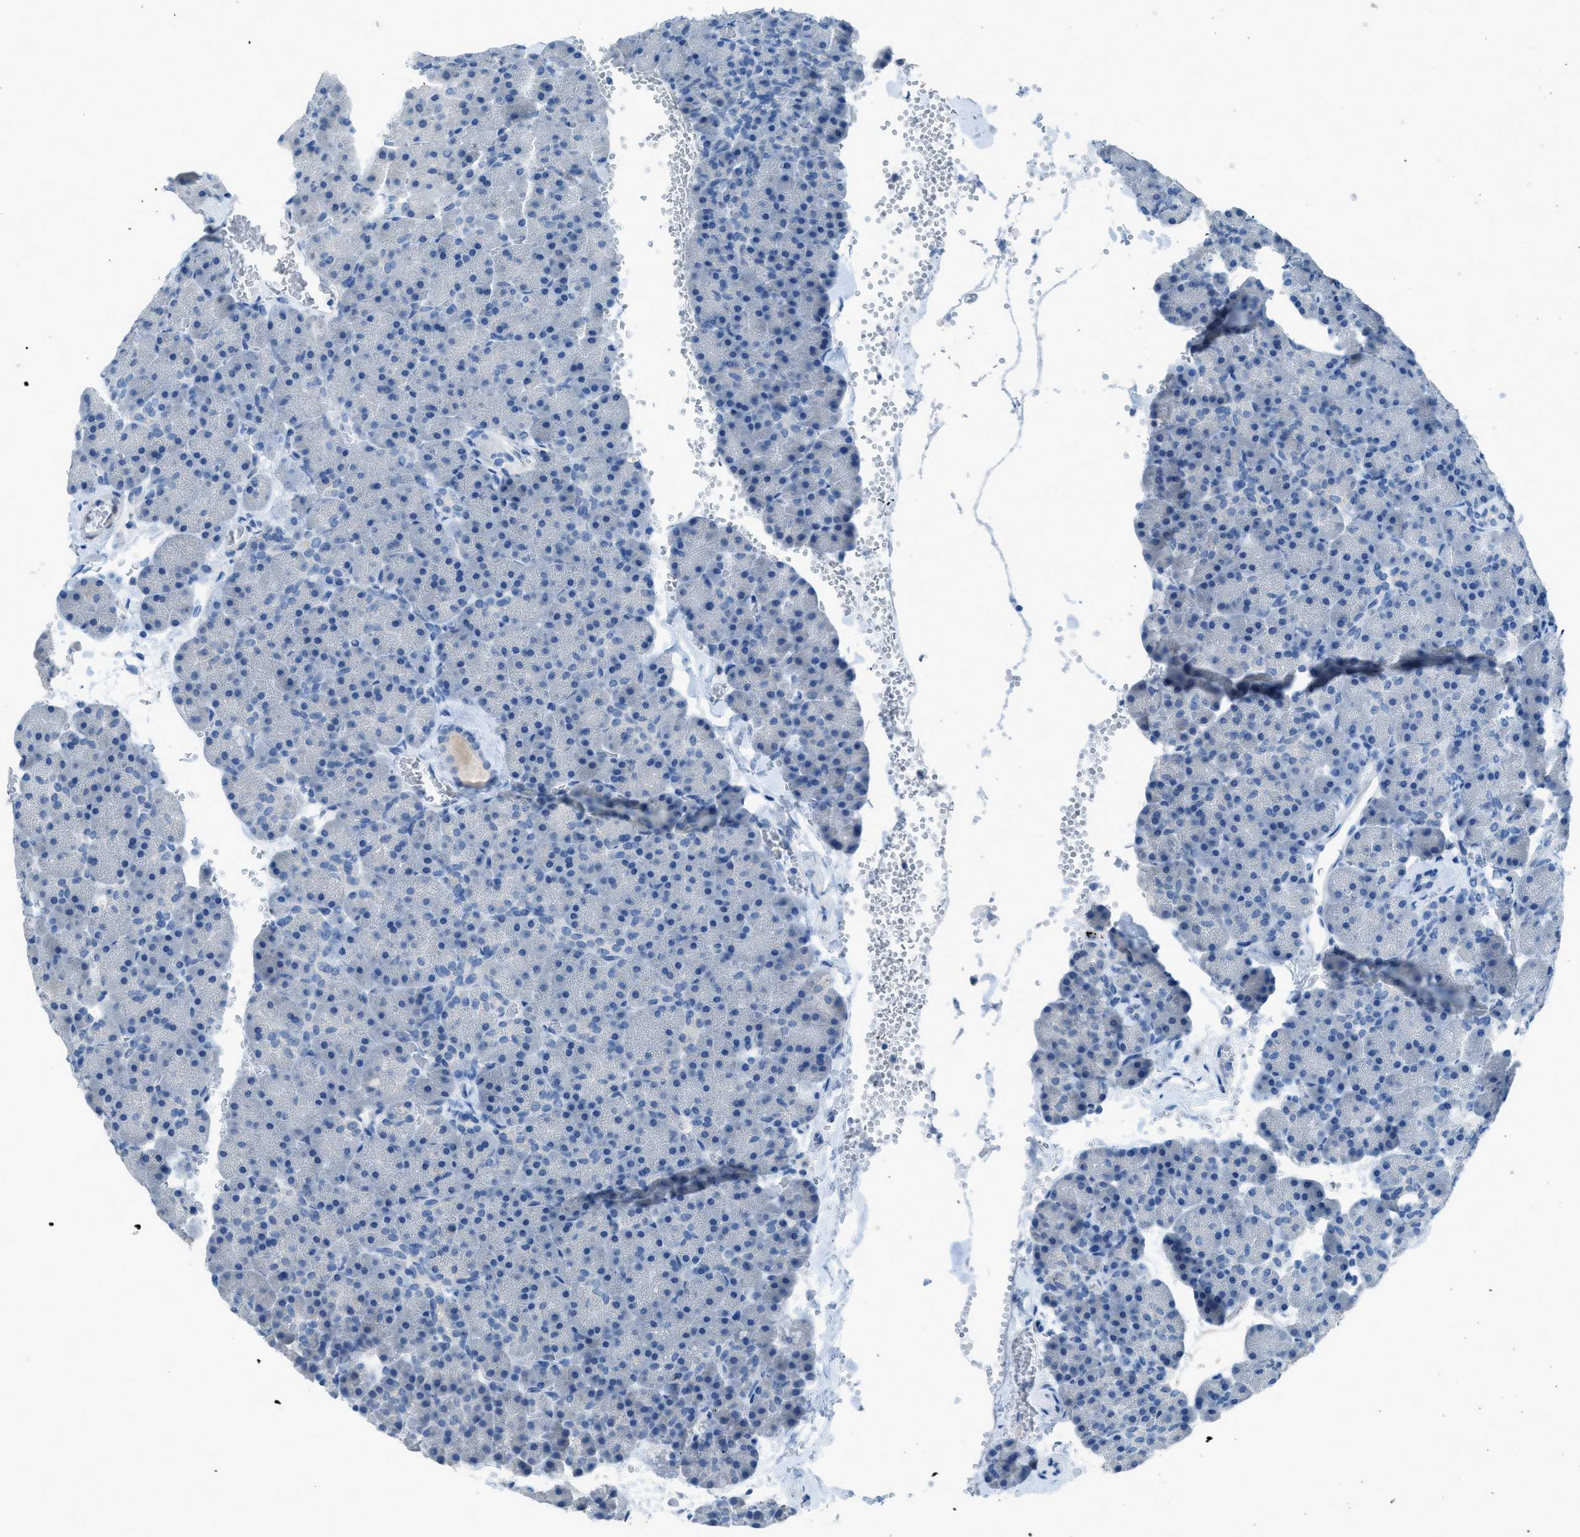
{"staining": {"intensity": "negative", "quantity": "none", "location": "none"}, "tissue": "pancreas", "cell_type": "Exocrine glandular cells", "image_type": "normal", "snomed": [{"axis": "morphology", "description": "Normal tissue, NOS"}, {"axis": "topography", "description": "Pancreas"}], "caption": "IHC photomicrograph of normal human pancreas stained for a protein (brown), which exhibits no positivity in exocrine glandular cells. (DAB immunohistochemistry (IHC) with hematoxylin counter stain).", "gene": "ACAN", "patient": {"sex": "female", "age": 35}}